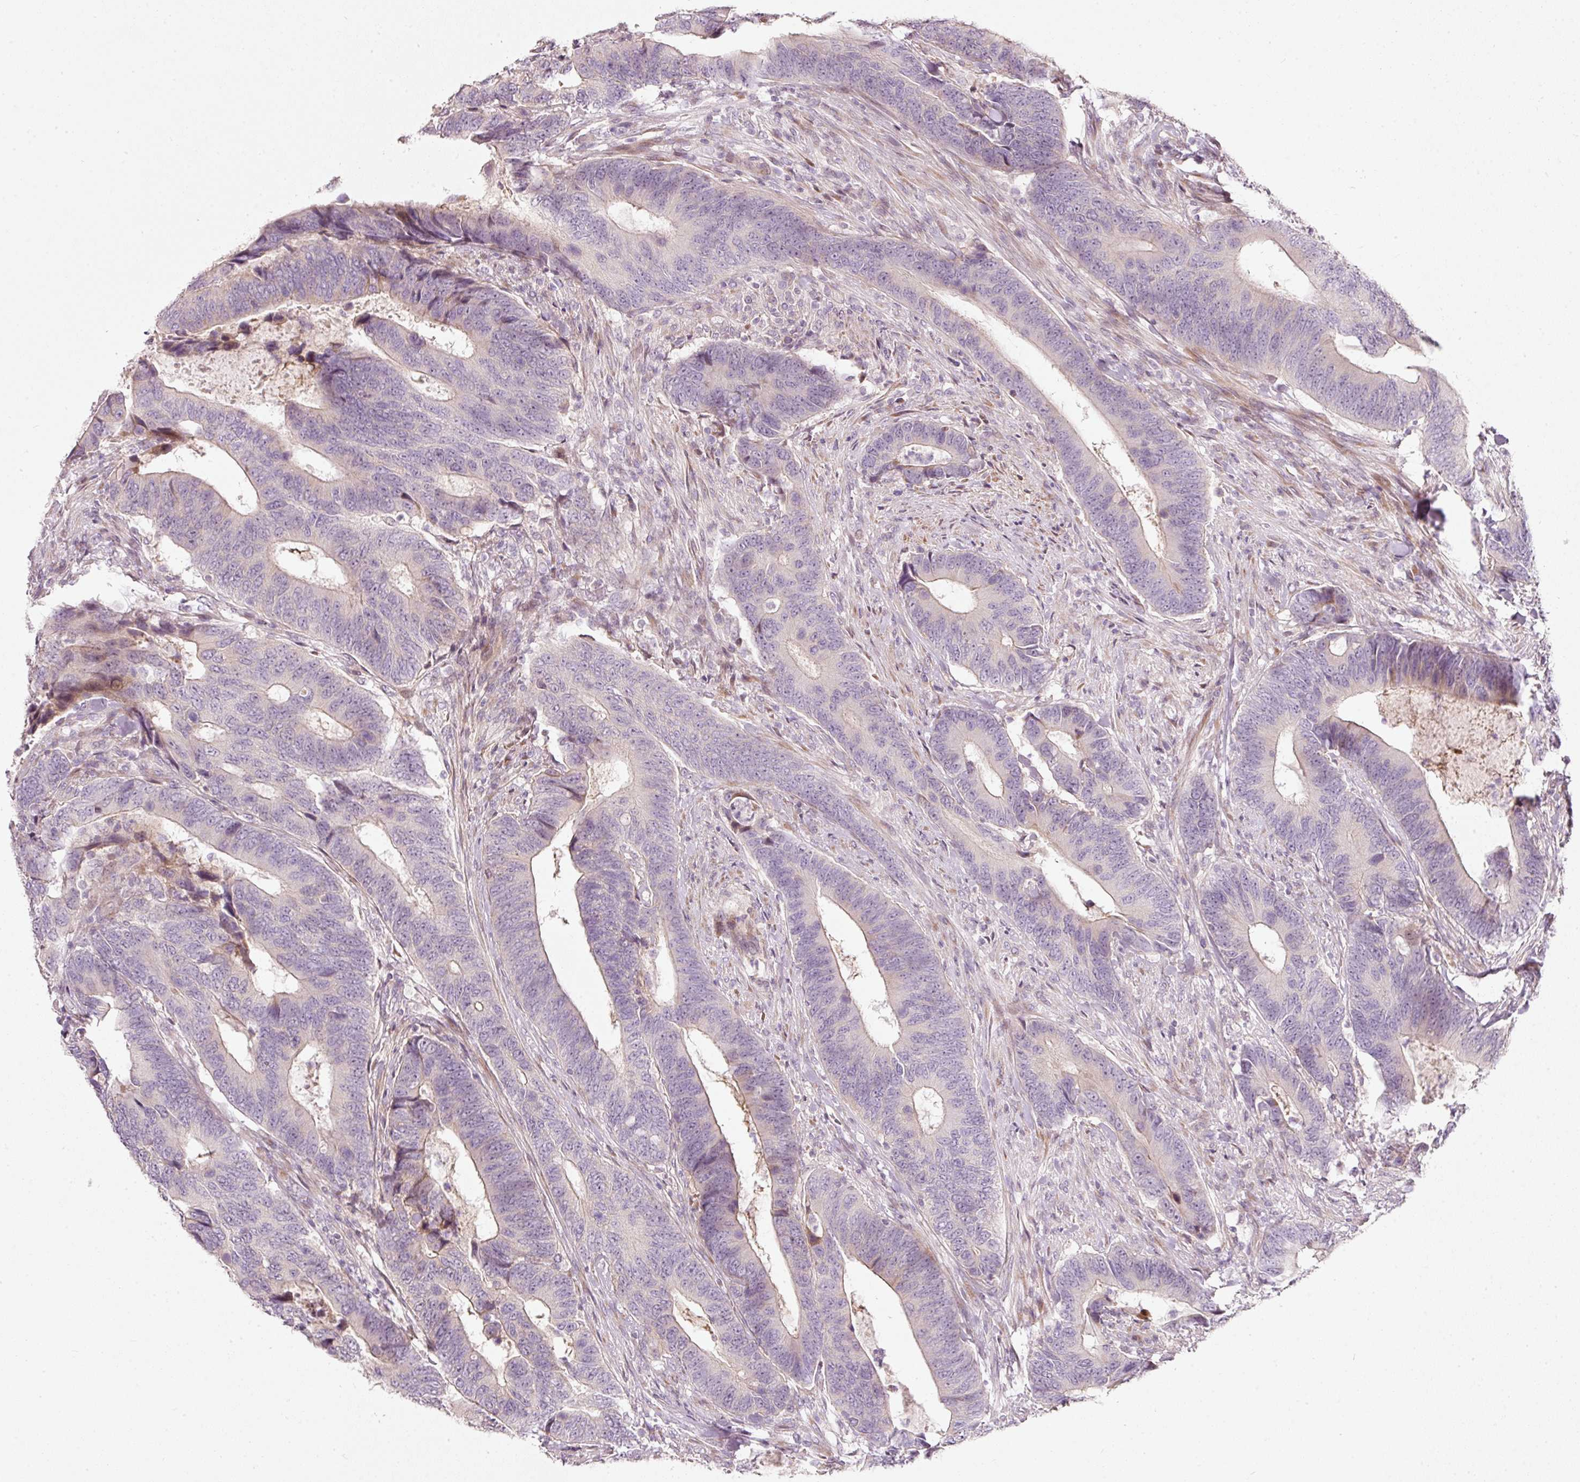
{"staining": {"intensity": "negative", "quantity": "none", "location": "none"}, "tissue": "colorectal cancer", "cell_type": "Tumor cells", "image_type": "cancer", "snomed": [{"axis": "morphology", "description": "Adenocarcinoma, NOS"}, {"axis": "topography", "description": "Colon"}], "caption": "Tumor cells show no significant positivity in colorectal cancer (adenocarcinoma).", "gene": "SLC20A1", "patient": {"sex": "male", "age": 87}}